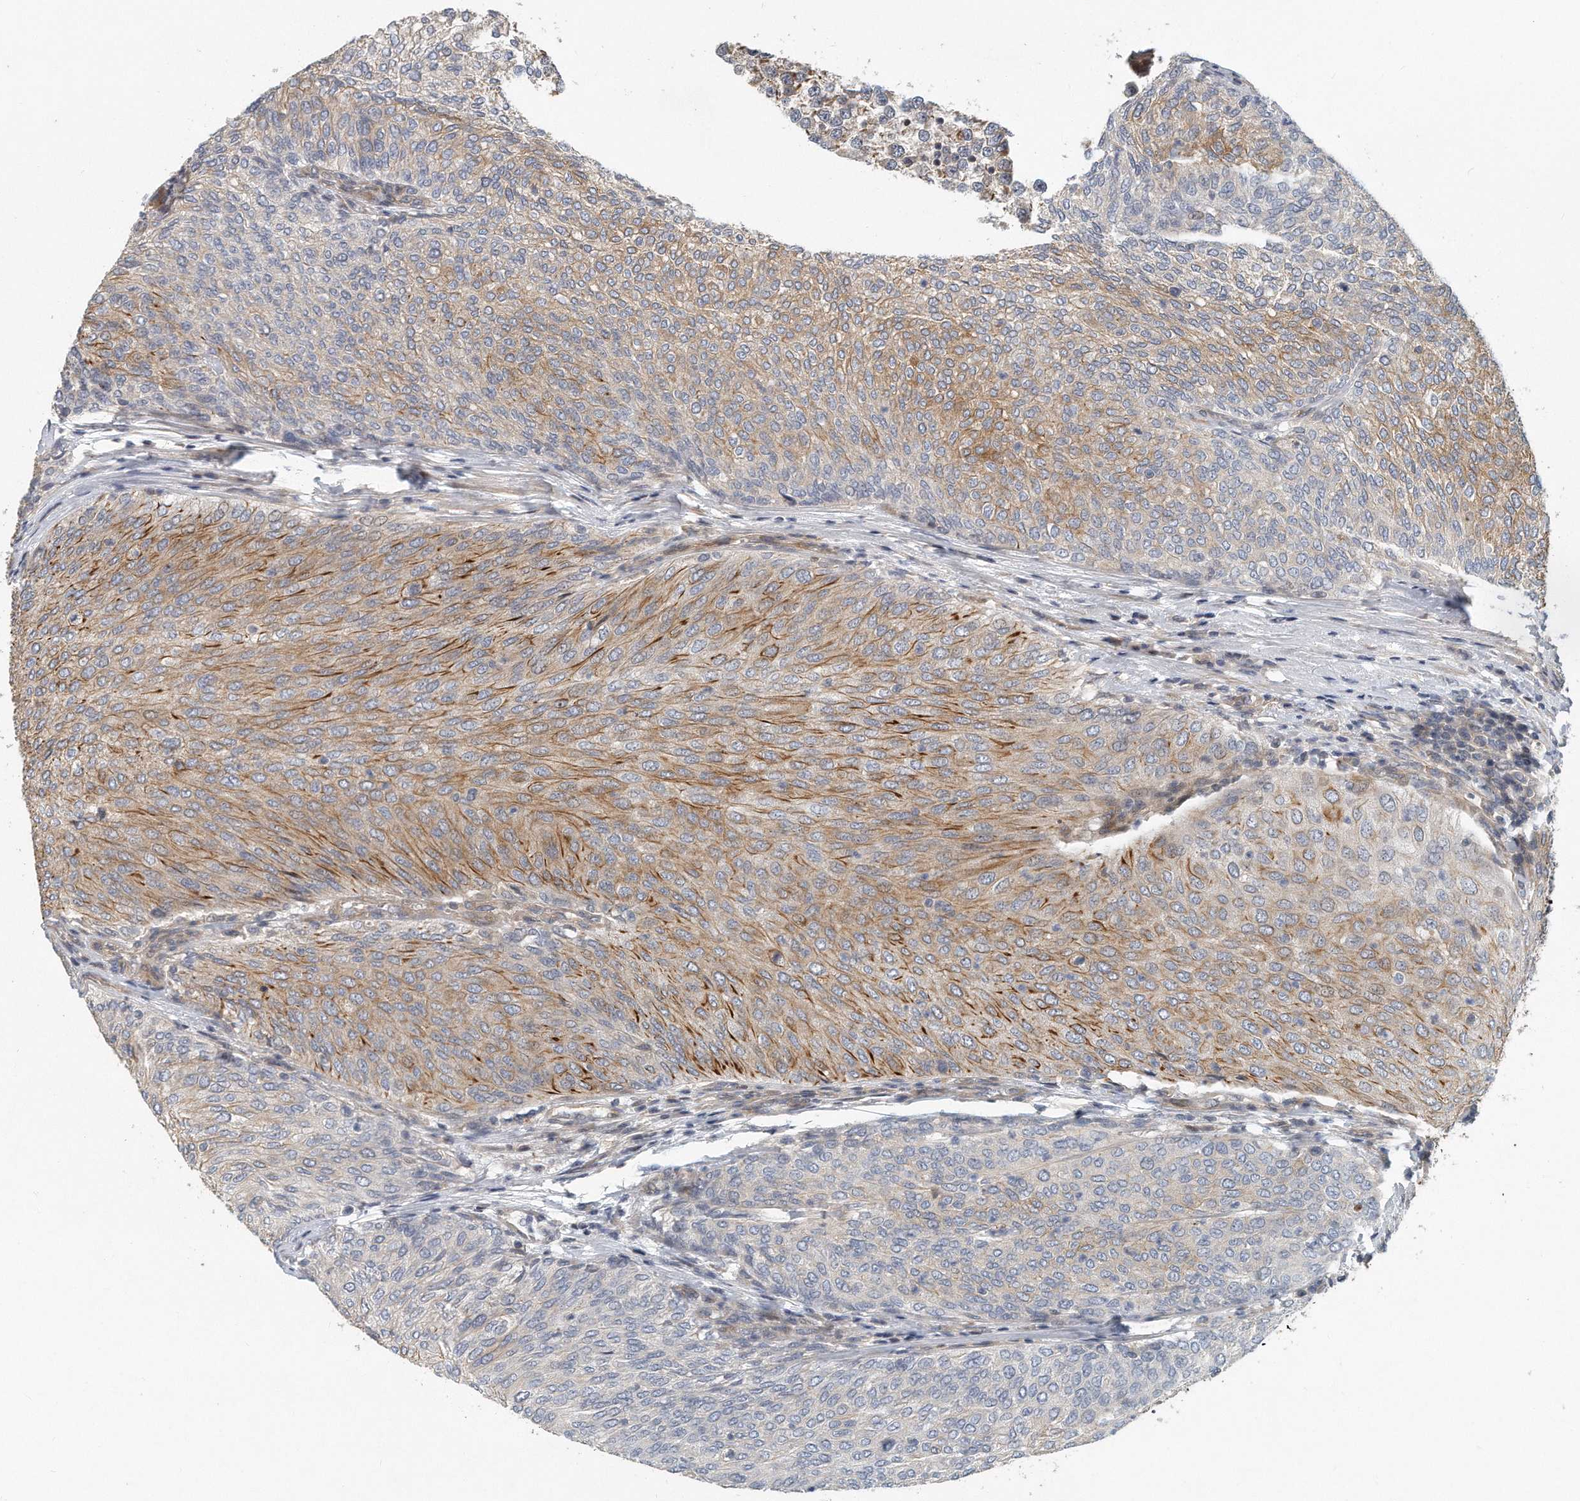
{"staining": {"intensity": "moderate", "quantity": ">75%", "location": "cytoplasmic/membranous"}, "tissue": "urothelial cancer", "cell_type": "Tumor cells", "image_type": "cancer", "snomed": [{"axis": "morphology", "description": "Urothelial carcinoma, Low grade"}, {"axis": "topography", "description": "Urinary bladder"}], "caption": "Immunohistochemical staining of human urothelial cancer reveals medium levels of moderate cytoplasmic/membranous staining in approximately >75% of tumor cells.", "gene": "PCDH8", "patient": {"sex": "female", "age": 79}}